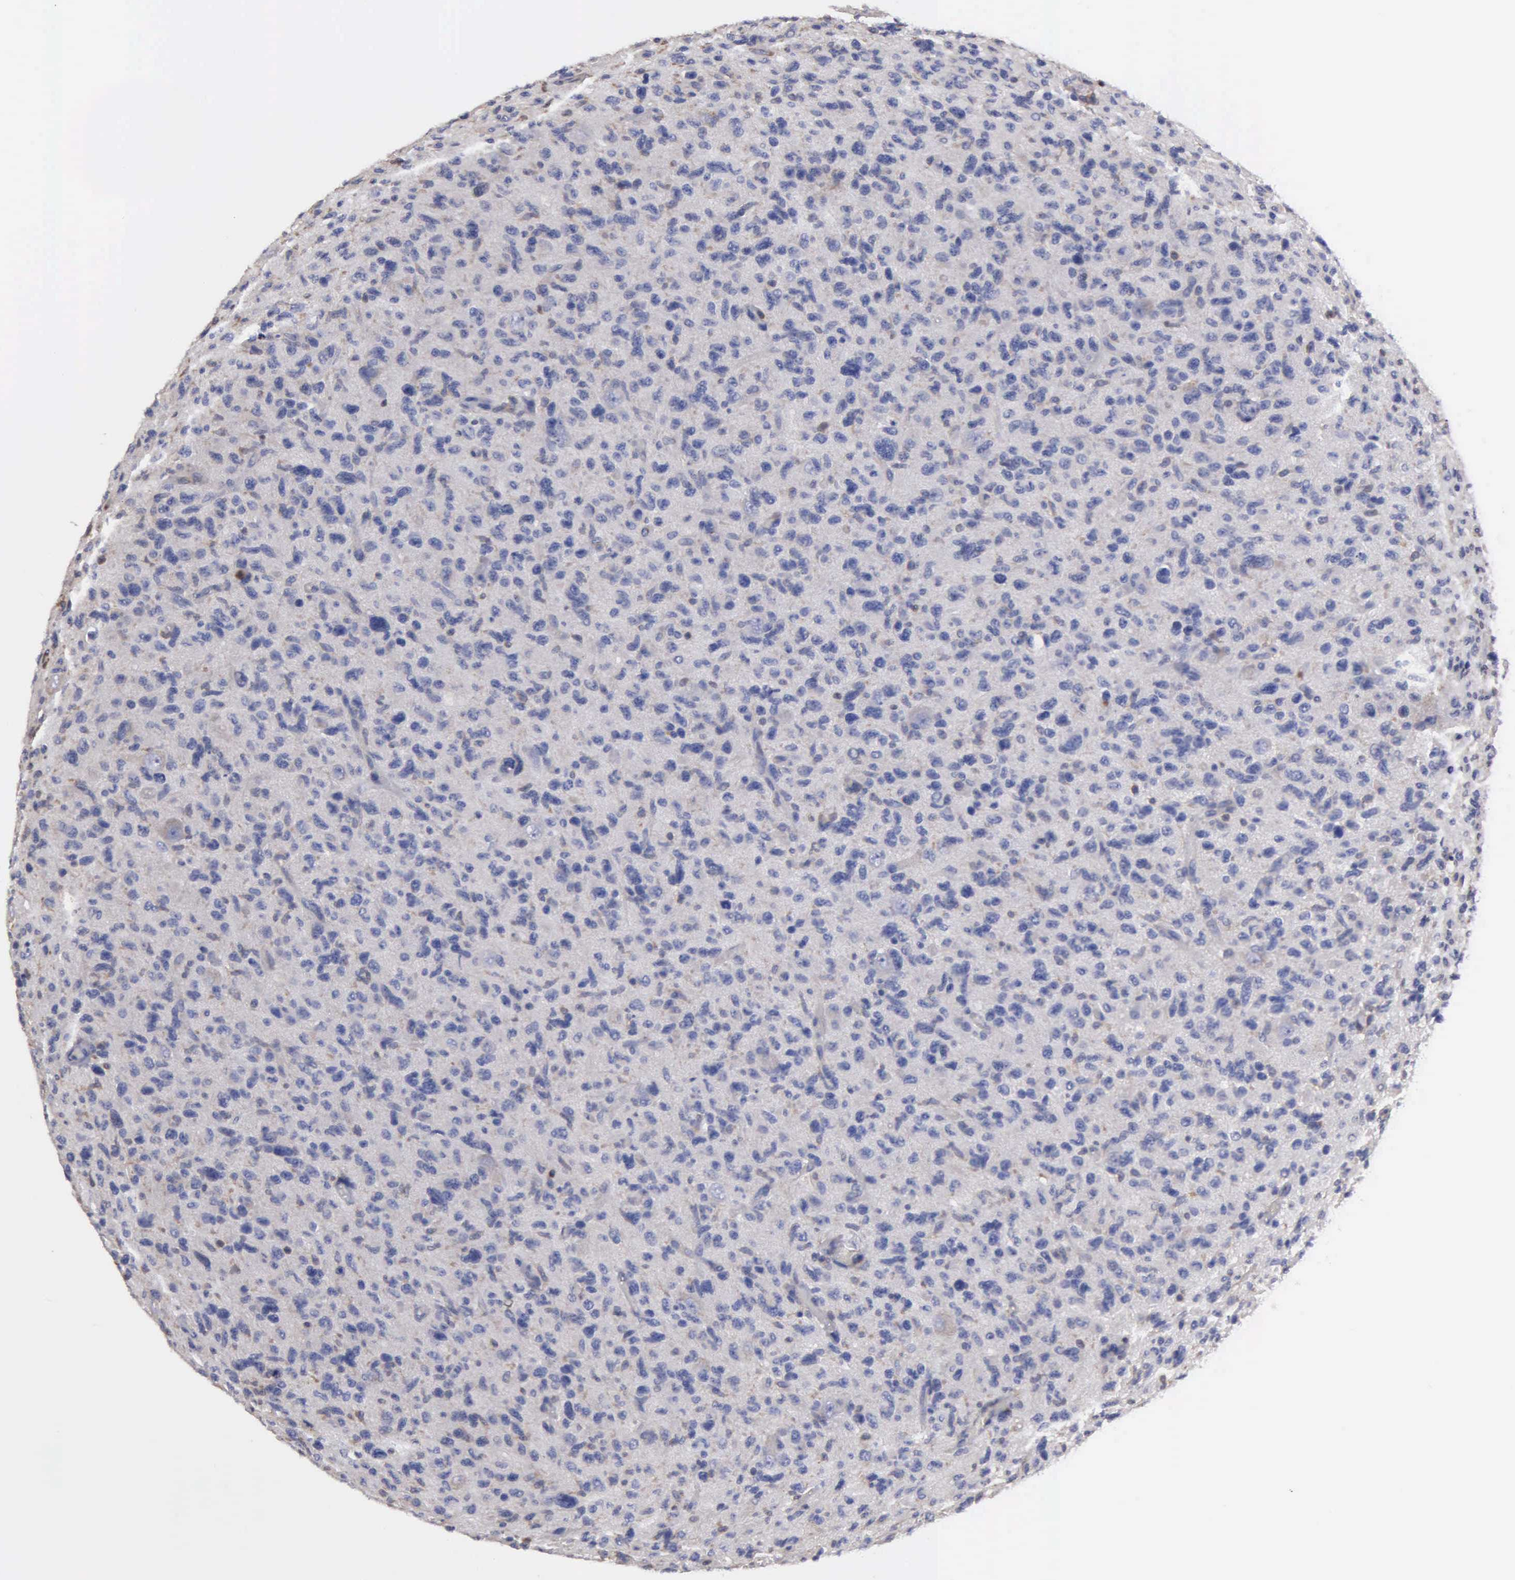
{"staining": {"intensity": "negative", "quantity": "none", "location": "none"}, "tissue": "glioma", "cell_type": "Tumor cells", "image_type": "cancer", "snomed": [{"axis": "morphology", "description": "Glioma, malignant, High grade"}, {"axis": "topography", "description": "Brain"}], "caption": "Immunohistochemical staining of malignant glioma (high-grade) exhibits no significant expression in tumor cells.", "gene": "G6PD", "patient": {"sex": "female", "age": 60}}